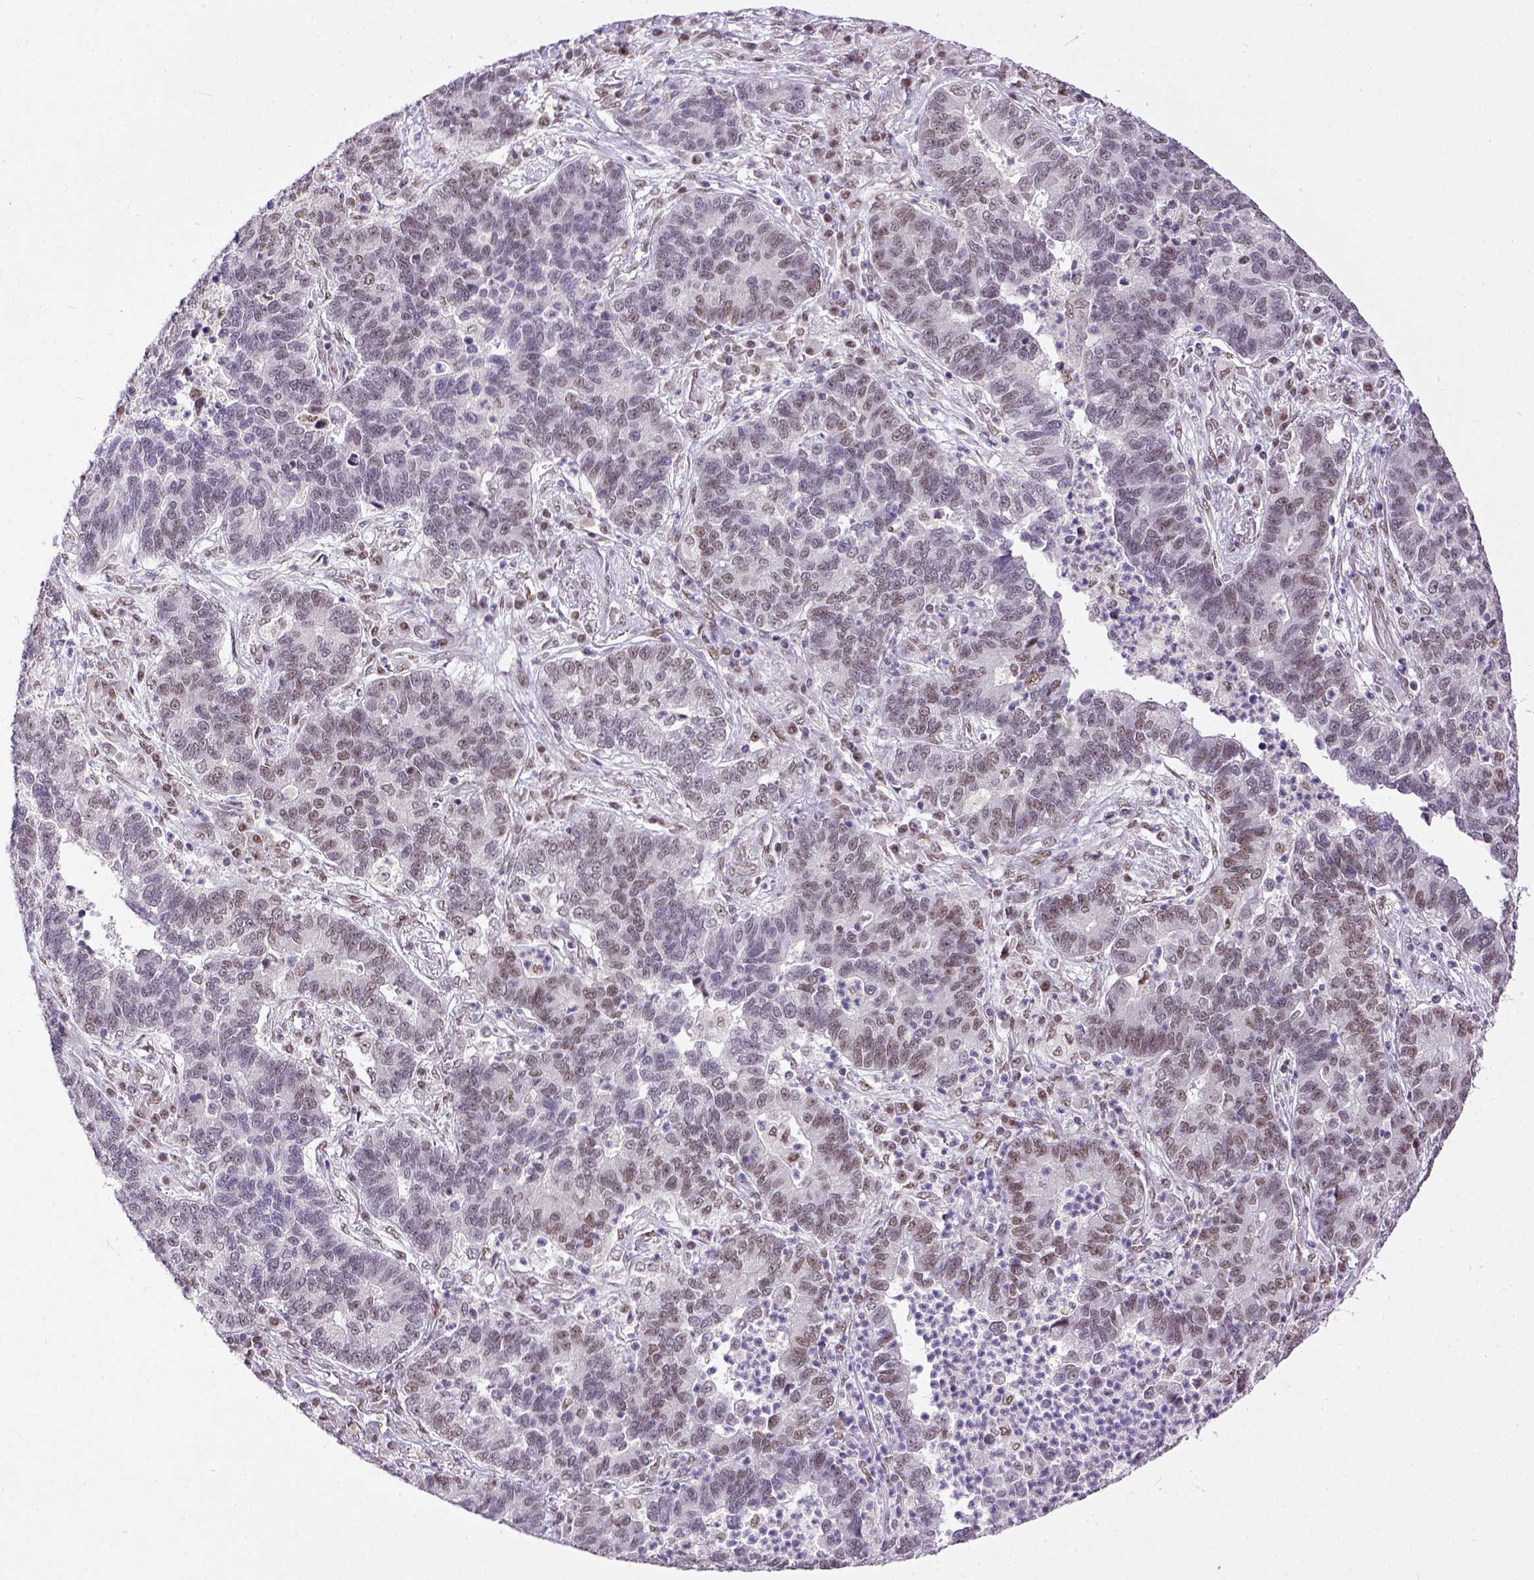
{"staining": {"intensity": "weak", "quantity": "25%-75%", "location": "nuclear"}, "tissue": "lung cancer", "cell_type": "Tumor cells", "image_type": "cancer", "snomed": [{"axis": "morphology", "description": "Adenocarcinoma, NOS"}, {"axis": "topography", "description": "Lung"}], "caption": "Immunohistochemistry histopathology image of adenocarcinoma (lung) stained for a protein (brown), which shows low levels of weak nuclear staining in approximately 25%-75% of tumor cells.", "gene": "ERCC1", "patient": {"sex": "female", "age": 57}}